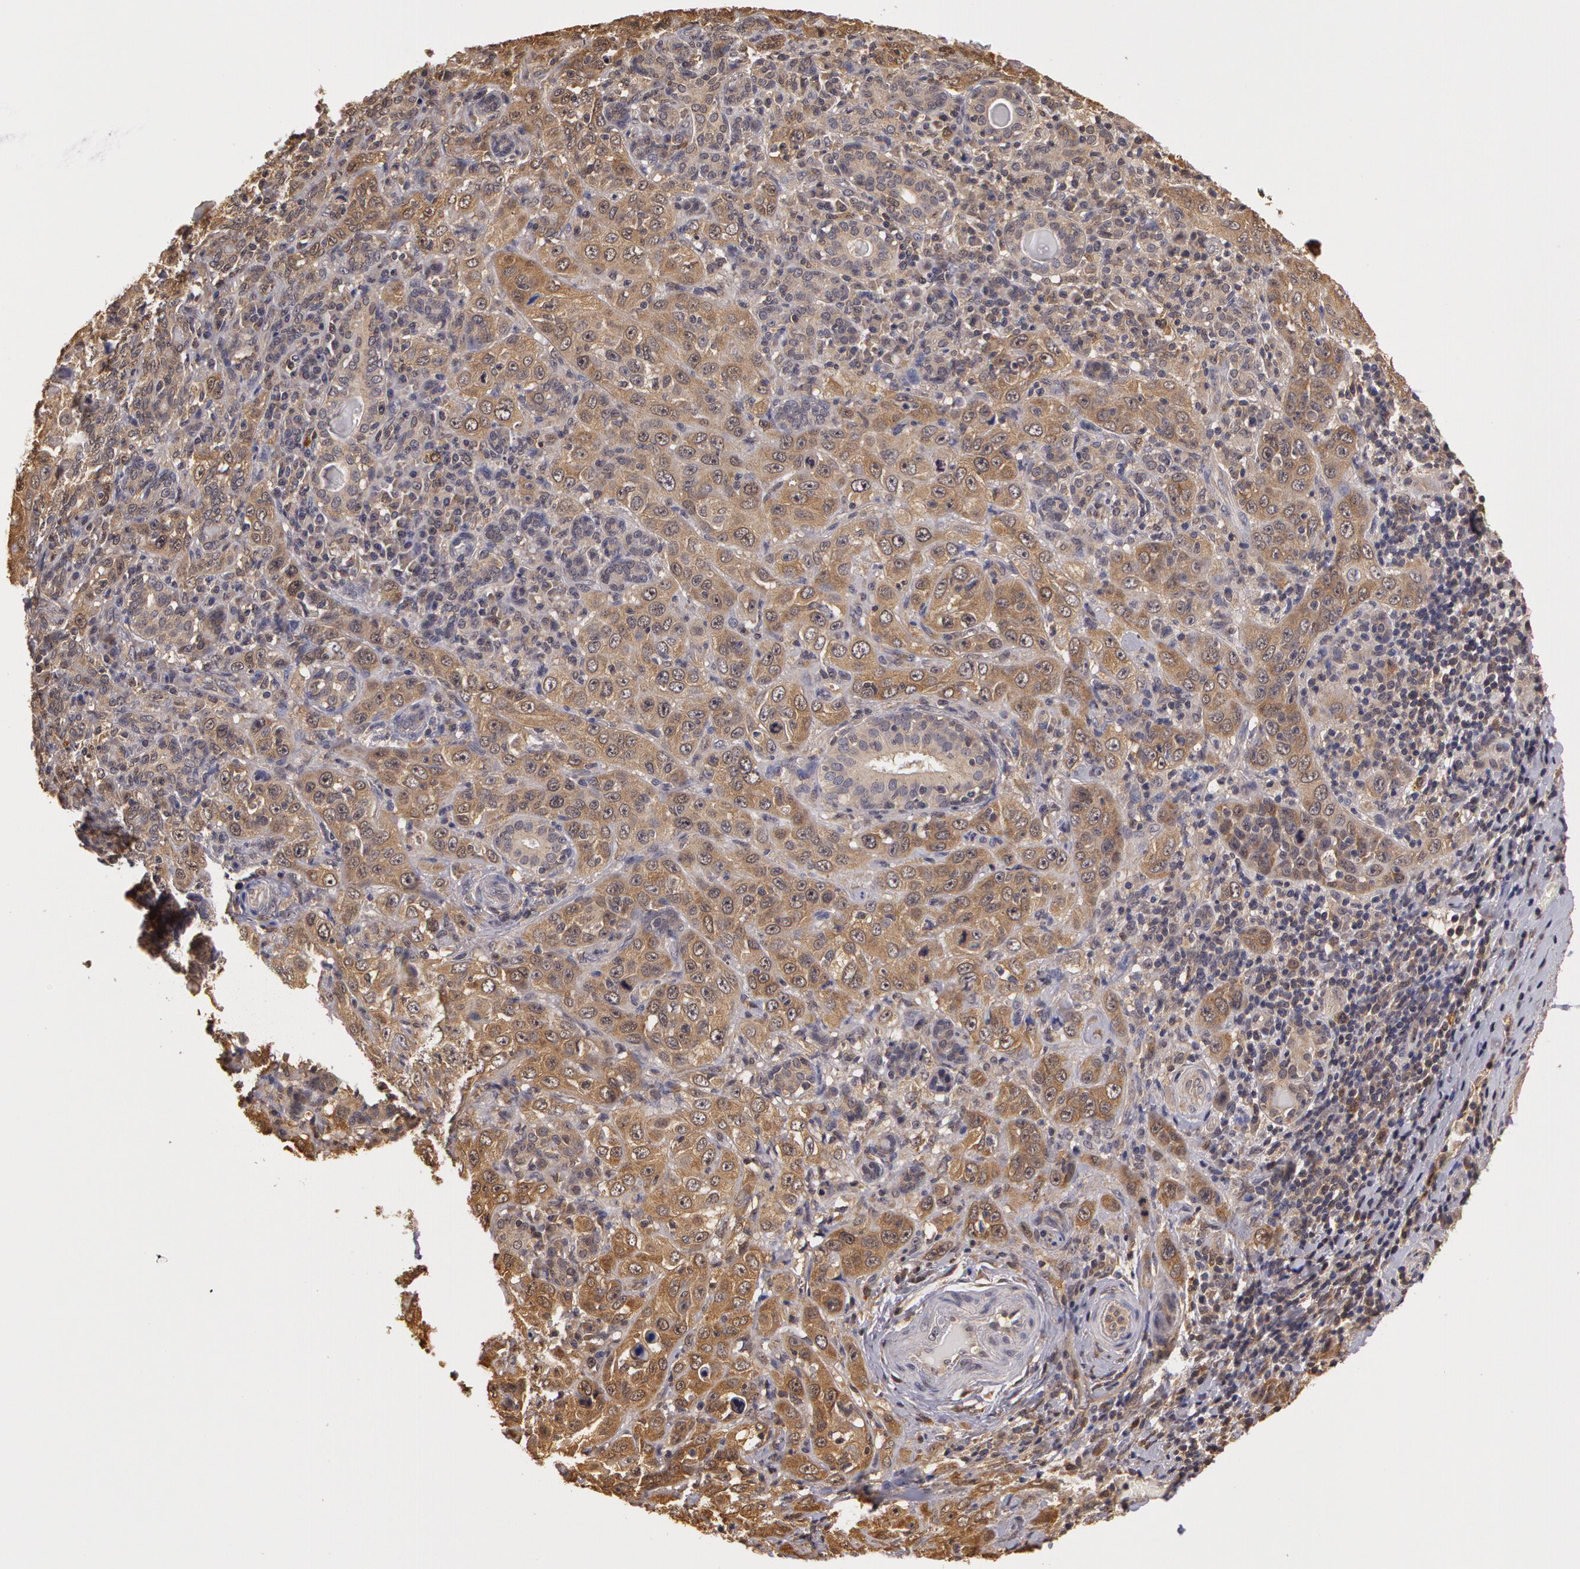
{"staining": {"intensity": "weak", "quantity": ">75%", "location": "cytoplasmic/membranous"}, "tissue": "skin cancer", "cell_type": "Tumor cells", "image_type": "cancer", "snomed": [{"axis": "morphology", "description": "Squamous cell carcinoma, NOS"}, {"axis": "topography", "description": "Skin"}], "caption": "Protein staining of skin squamous cell carcinoma tissue displays weak cytoplasmic/membranous positivity in approximately >75% of tumor cells.", "gene": "AHSA1", "patient": {"sex": "male", "age": 84}}